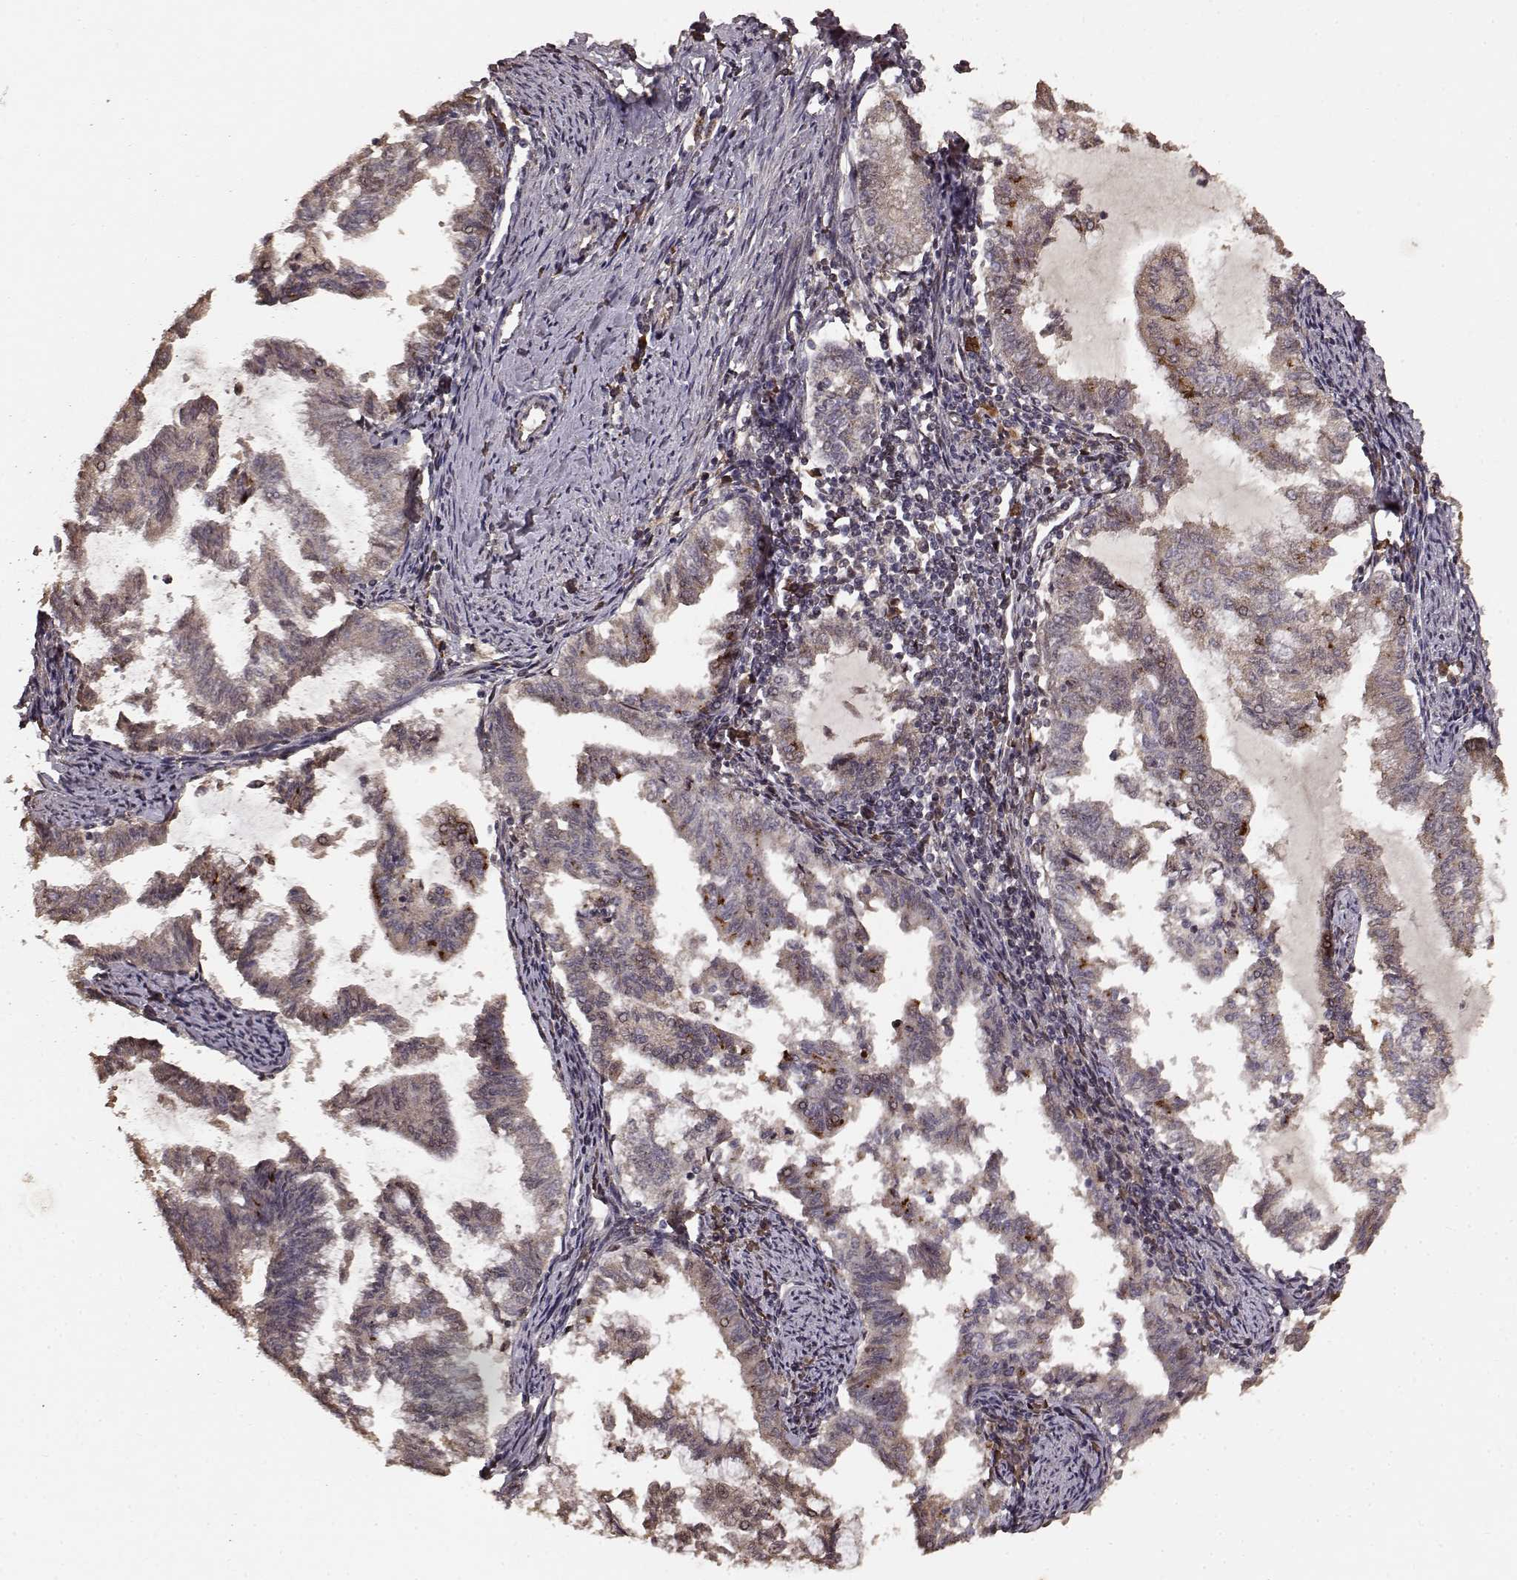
{"staining": {"intensity": "moderate", "quantity": "<25%", "location": "cytoplasmic/membranous"}, "tissue": "endometrial cancer", "cell_type": "Tumor cells", "image_type": "cancer", "snomed": [{"axis": "morphology", "description": "Adenocarcinoma, NOS"}, {"axis": "topography", "description": "Endometrium"}], "caption": "A low amount of moderate cytoplasmic/membranous staining is appreciated in about <25% of tumor cells in adenocarcinoma (endometrial) tissue.", "gene": "USP15", "patient": {"sex": "female", "age": 79}}